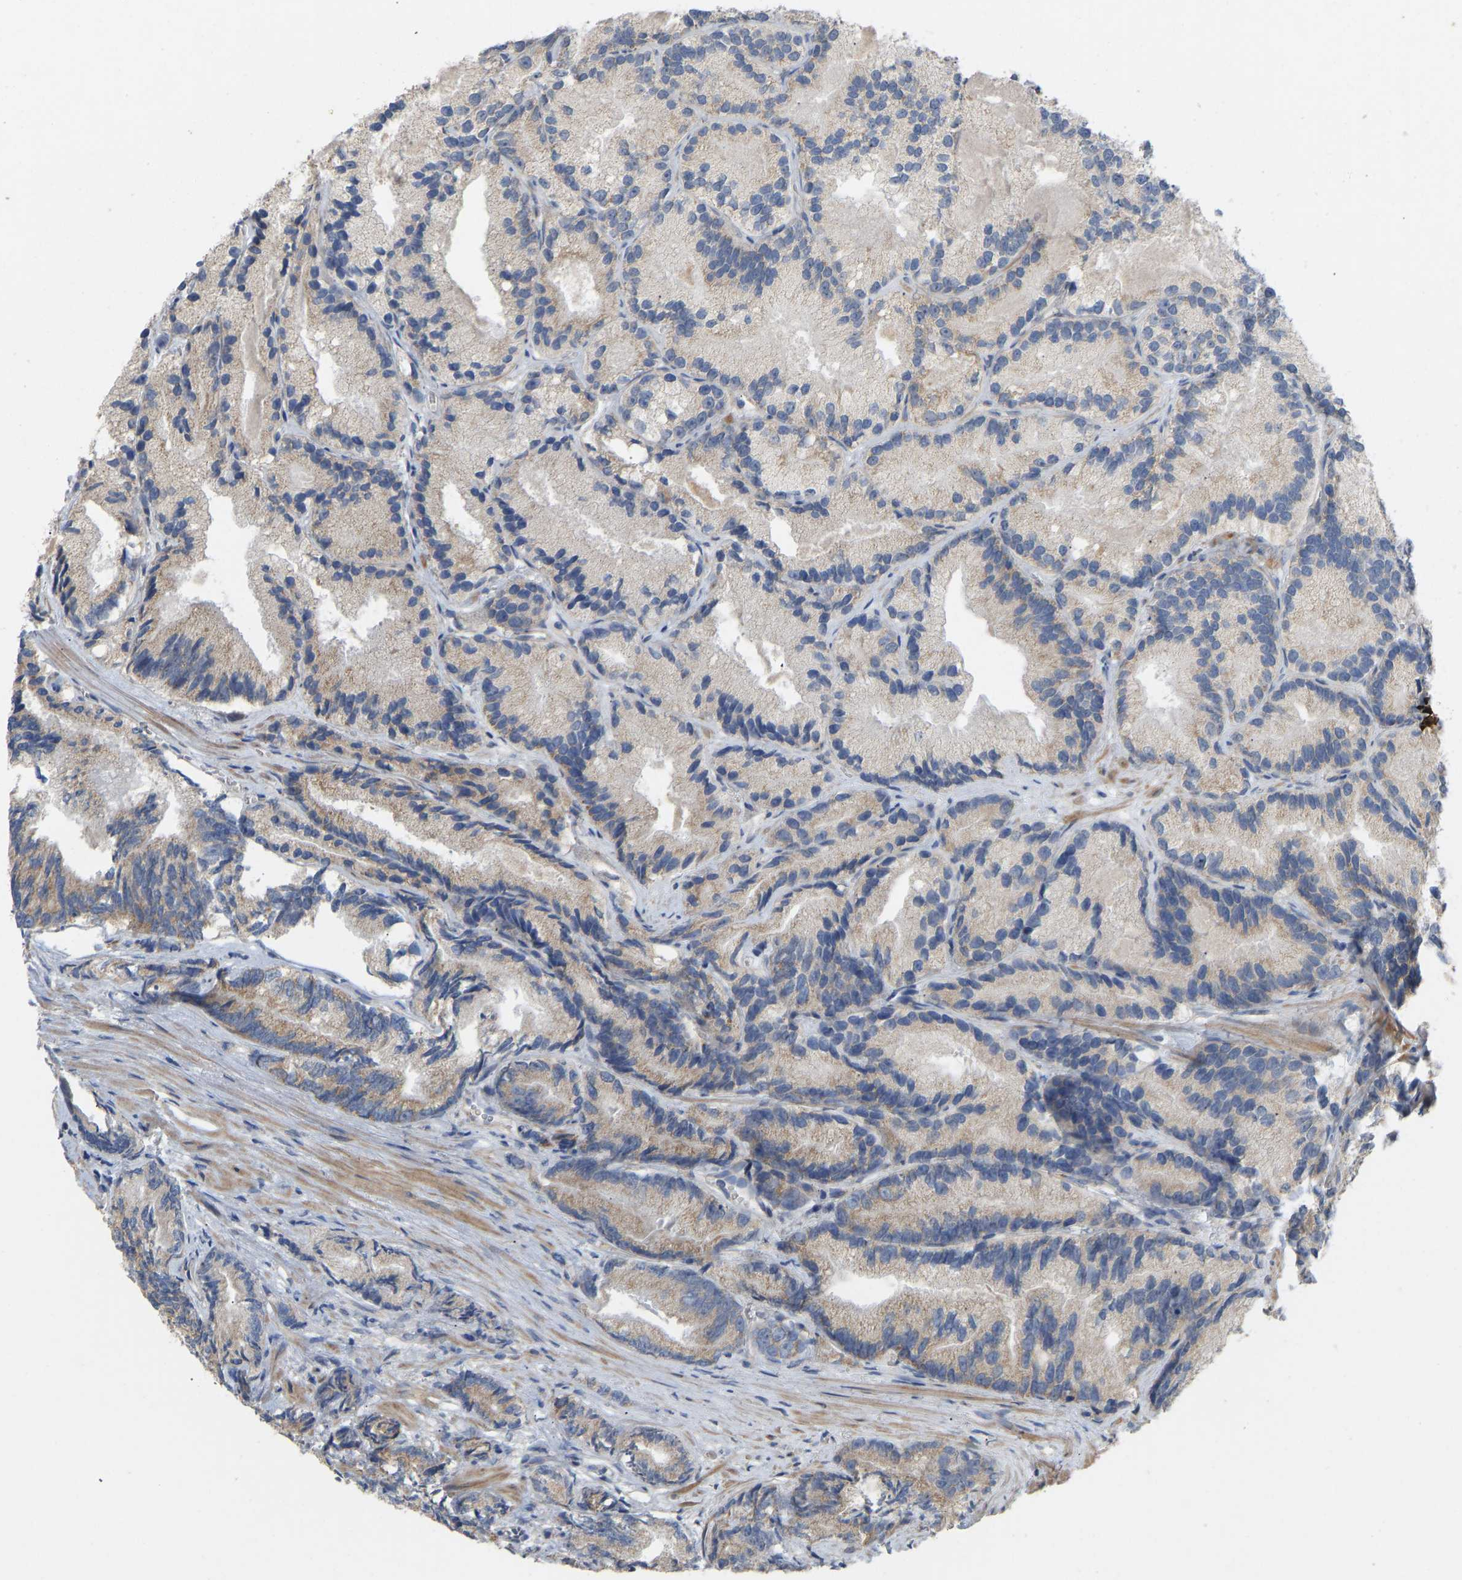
{"staining": {"intensity": "weak", "quantity": "25%-75%", "location": "cytoplasmic/membranous"}, "tissue": "prostate cancer", "cell_type": "Tumor cells", "image_type": "cancer", "snomed": [{"axis": "morphology", "description": "Adenocarcinoma, Low grade"}, {"axis": "topography", "description": "Prostate"}], "caption": "The immunohistochemical stain highlights weak cytoplasmic/membranous expression in tumor cells of prostate cancer (low-grade adenocarcinoma) tissue.", "gene": "HACD2", "patient": {"sex": "male", "age": 89}}